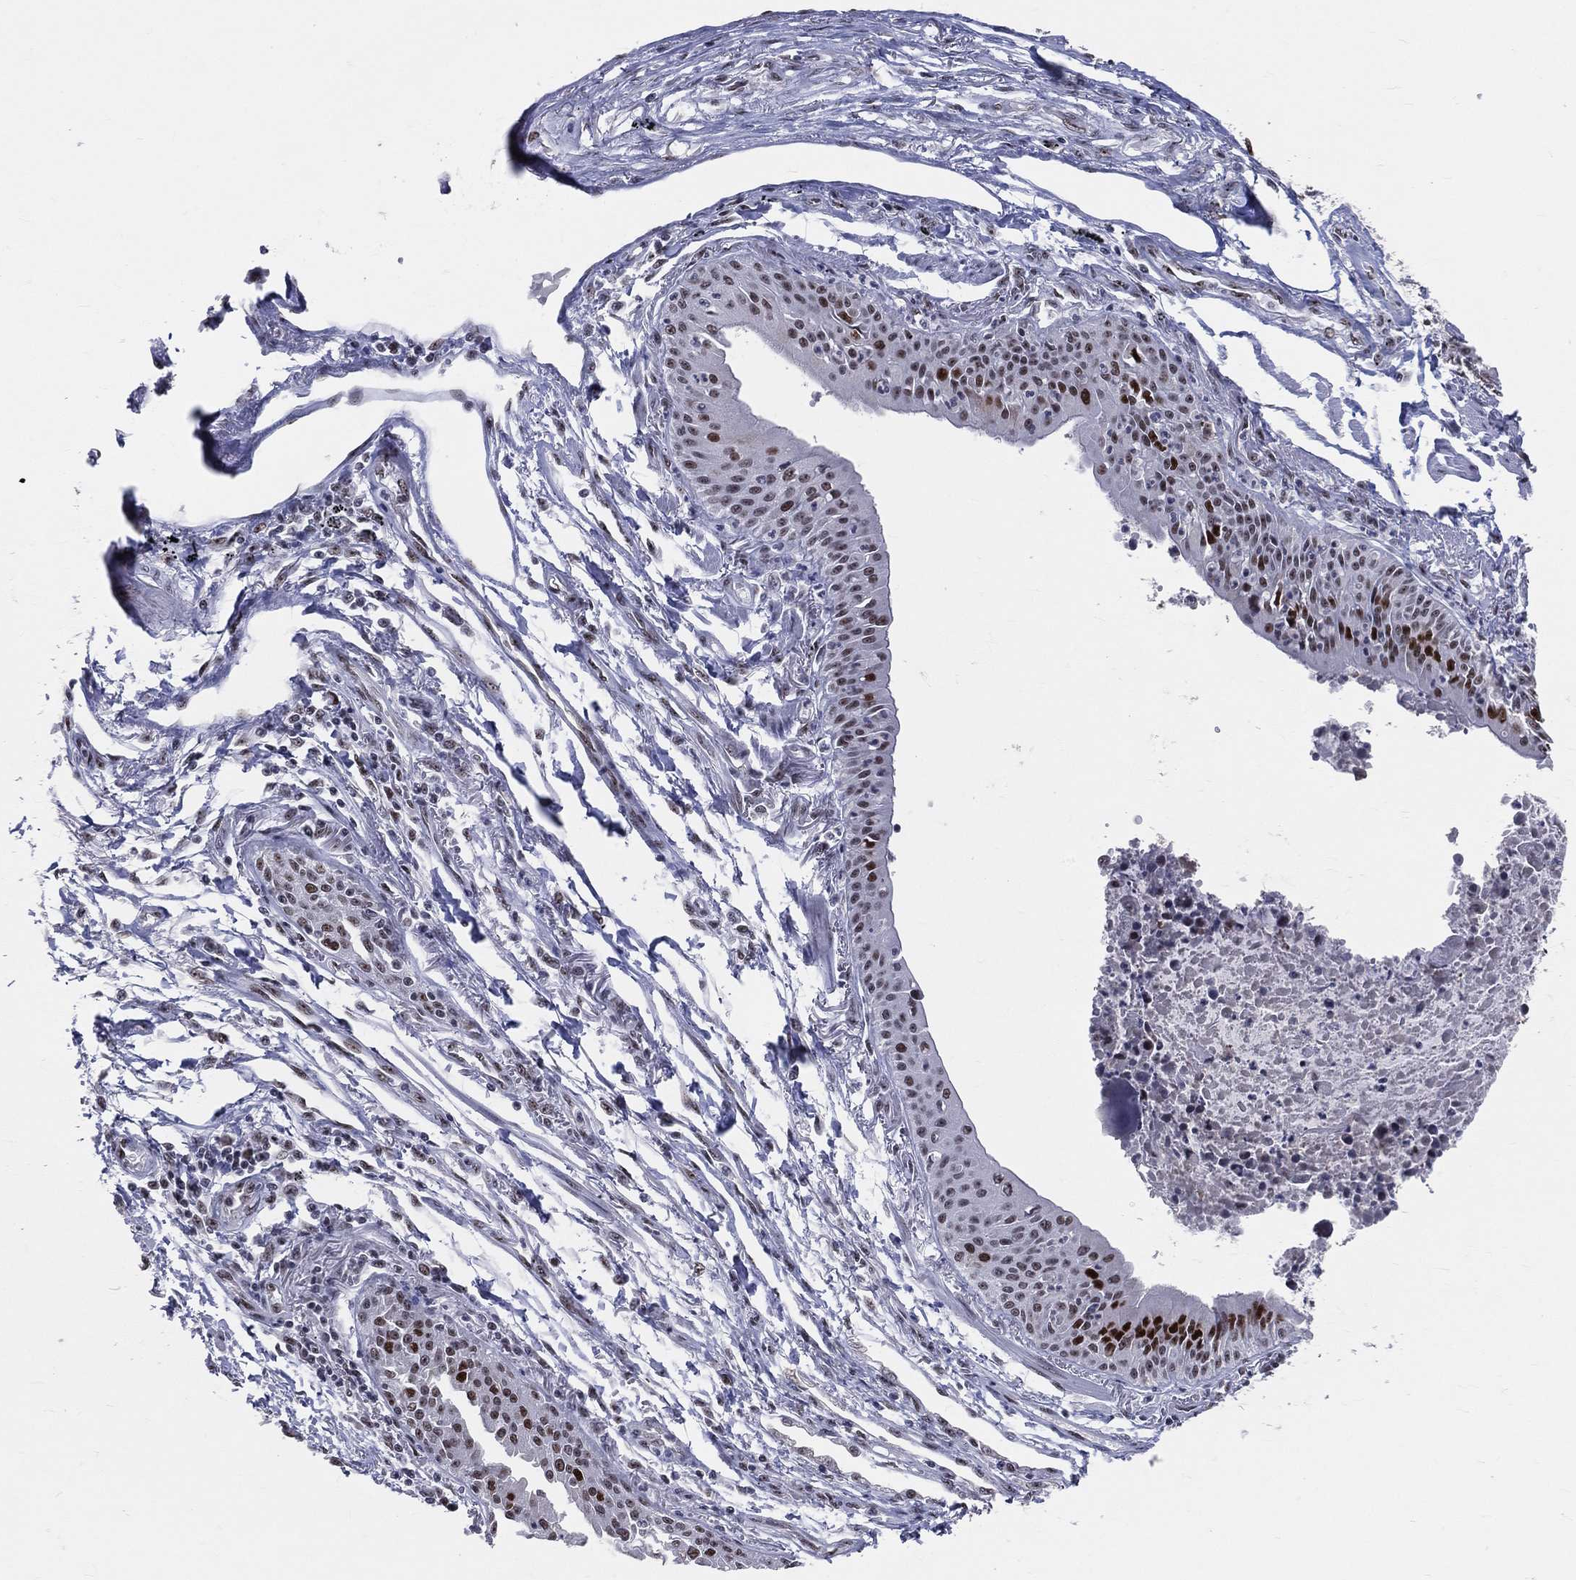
{"staining": {"intensity": "strong", "quantity": "25%-75%", "location": "nuclear"}, "tissue": "lung cancer", "cell_type": "Tumor cells", "image_type": "cancer", "snomed": [{"axis": "morphology", "description": "Squamous cell carcinoma, NOS"}, {"axis": "topography", "description": "Lung"}], "caption": "The micrograph reveals a brown stain indicating the presence of a protein in the nuclear of tumor cells in lung cancer.", "gene": "CDK7", "patient": {"sex": "male", "age": 73}}